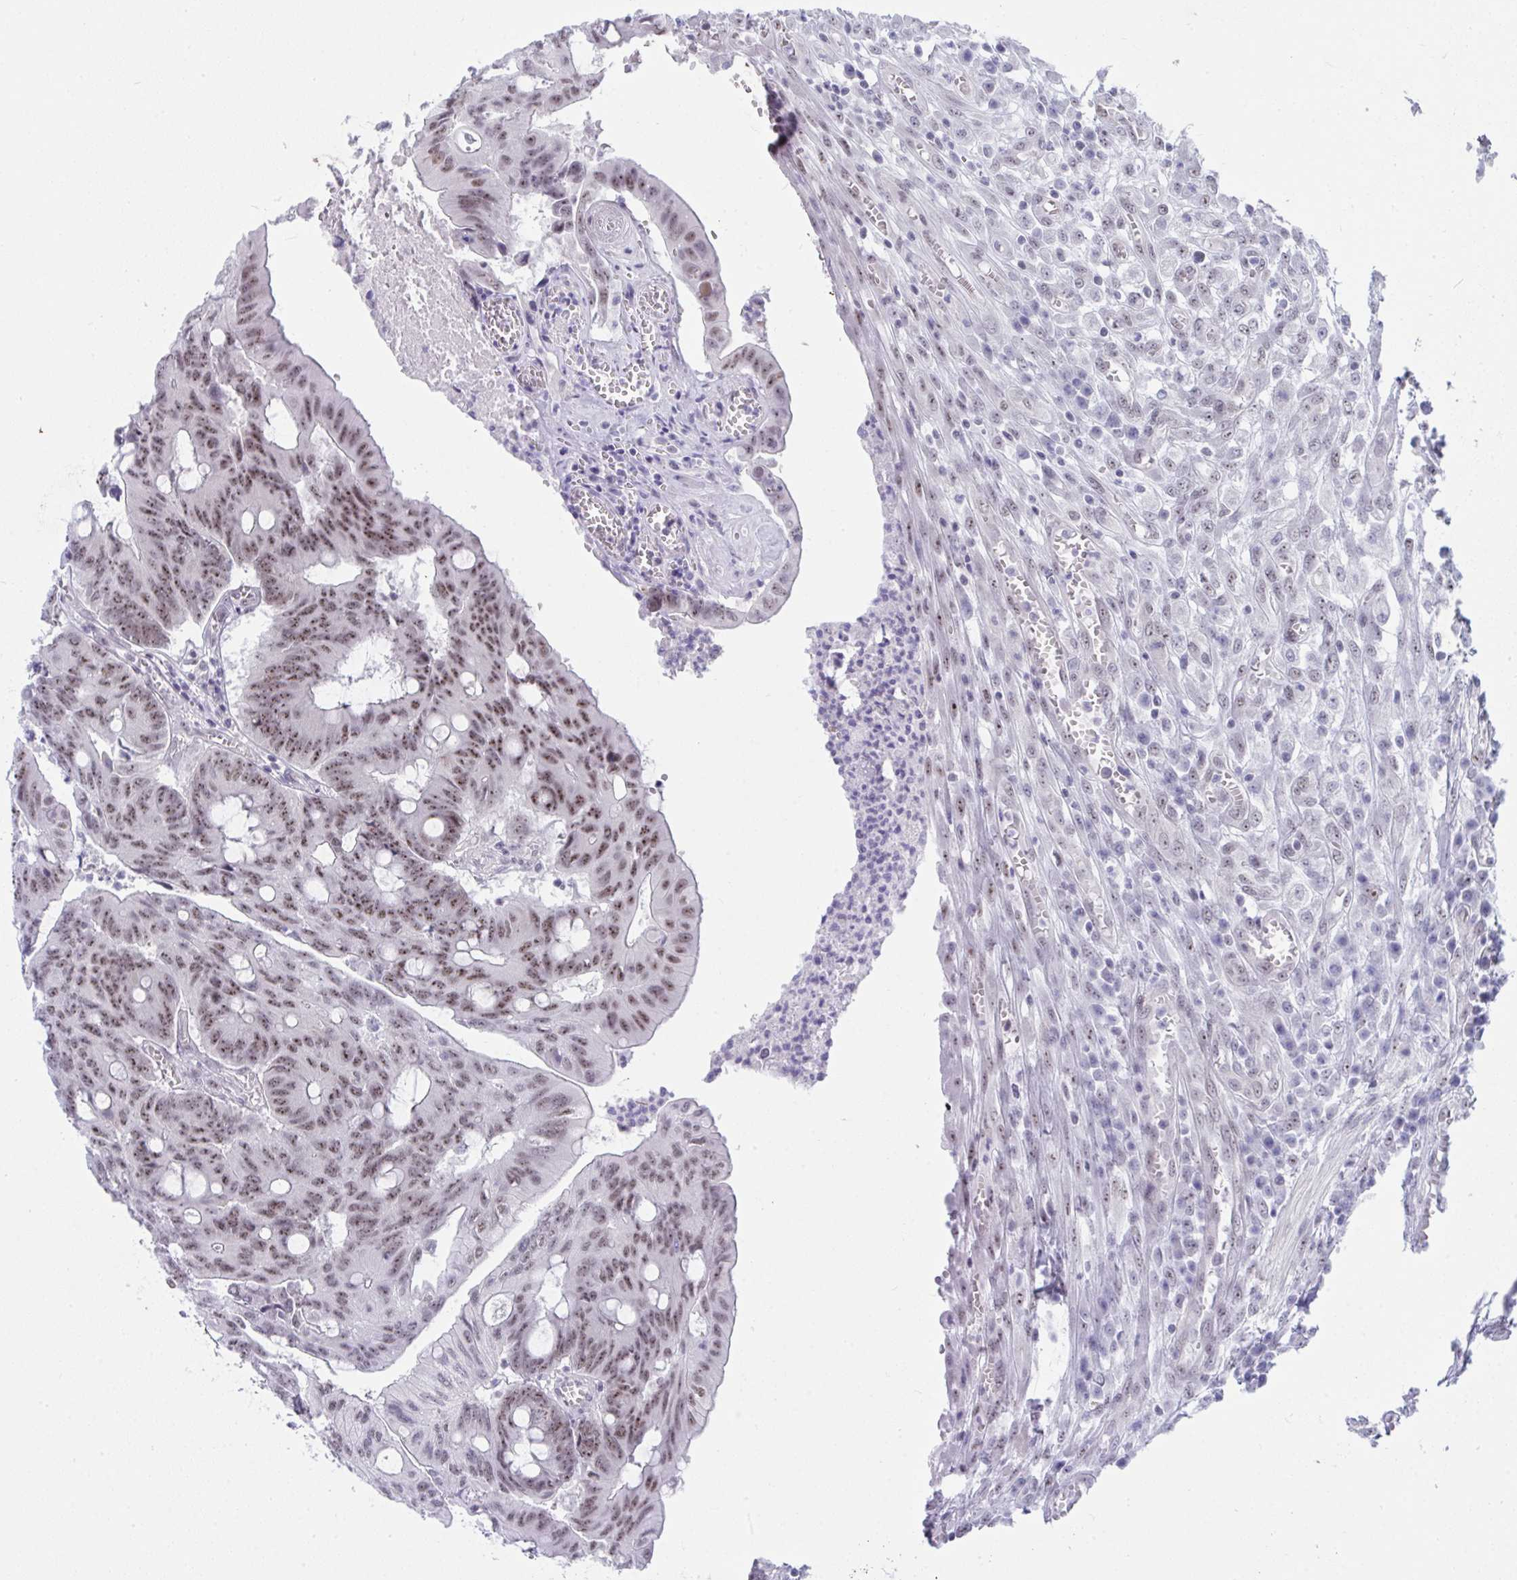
{"staining": {"intensity": "moderate", "quantity": ">75%", "location": "nuclear"}, "tissue": "colorectal cancer", "cell_type": "Tumor cells", "image_type": "cancer", "snomed": [{"axis": "morphology", "description": "Adenocarcinoma, NOS"}, {"axis": "topography", "description": "Colon"}], "caption": "Tumor cells reveal medium levels of moderate nuclear staining in approximately >75% of cells in colorectal cancer. Immunohistochemistry stains the protein in brown and the nuclei are stained blue.", "gene": "CDK13", "patient": {"sex": "male", "age": 65}}